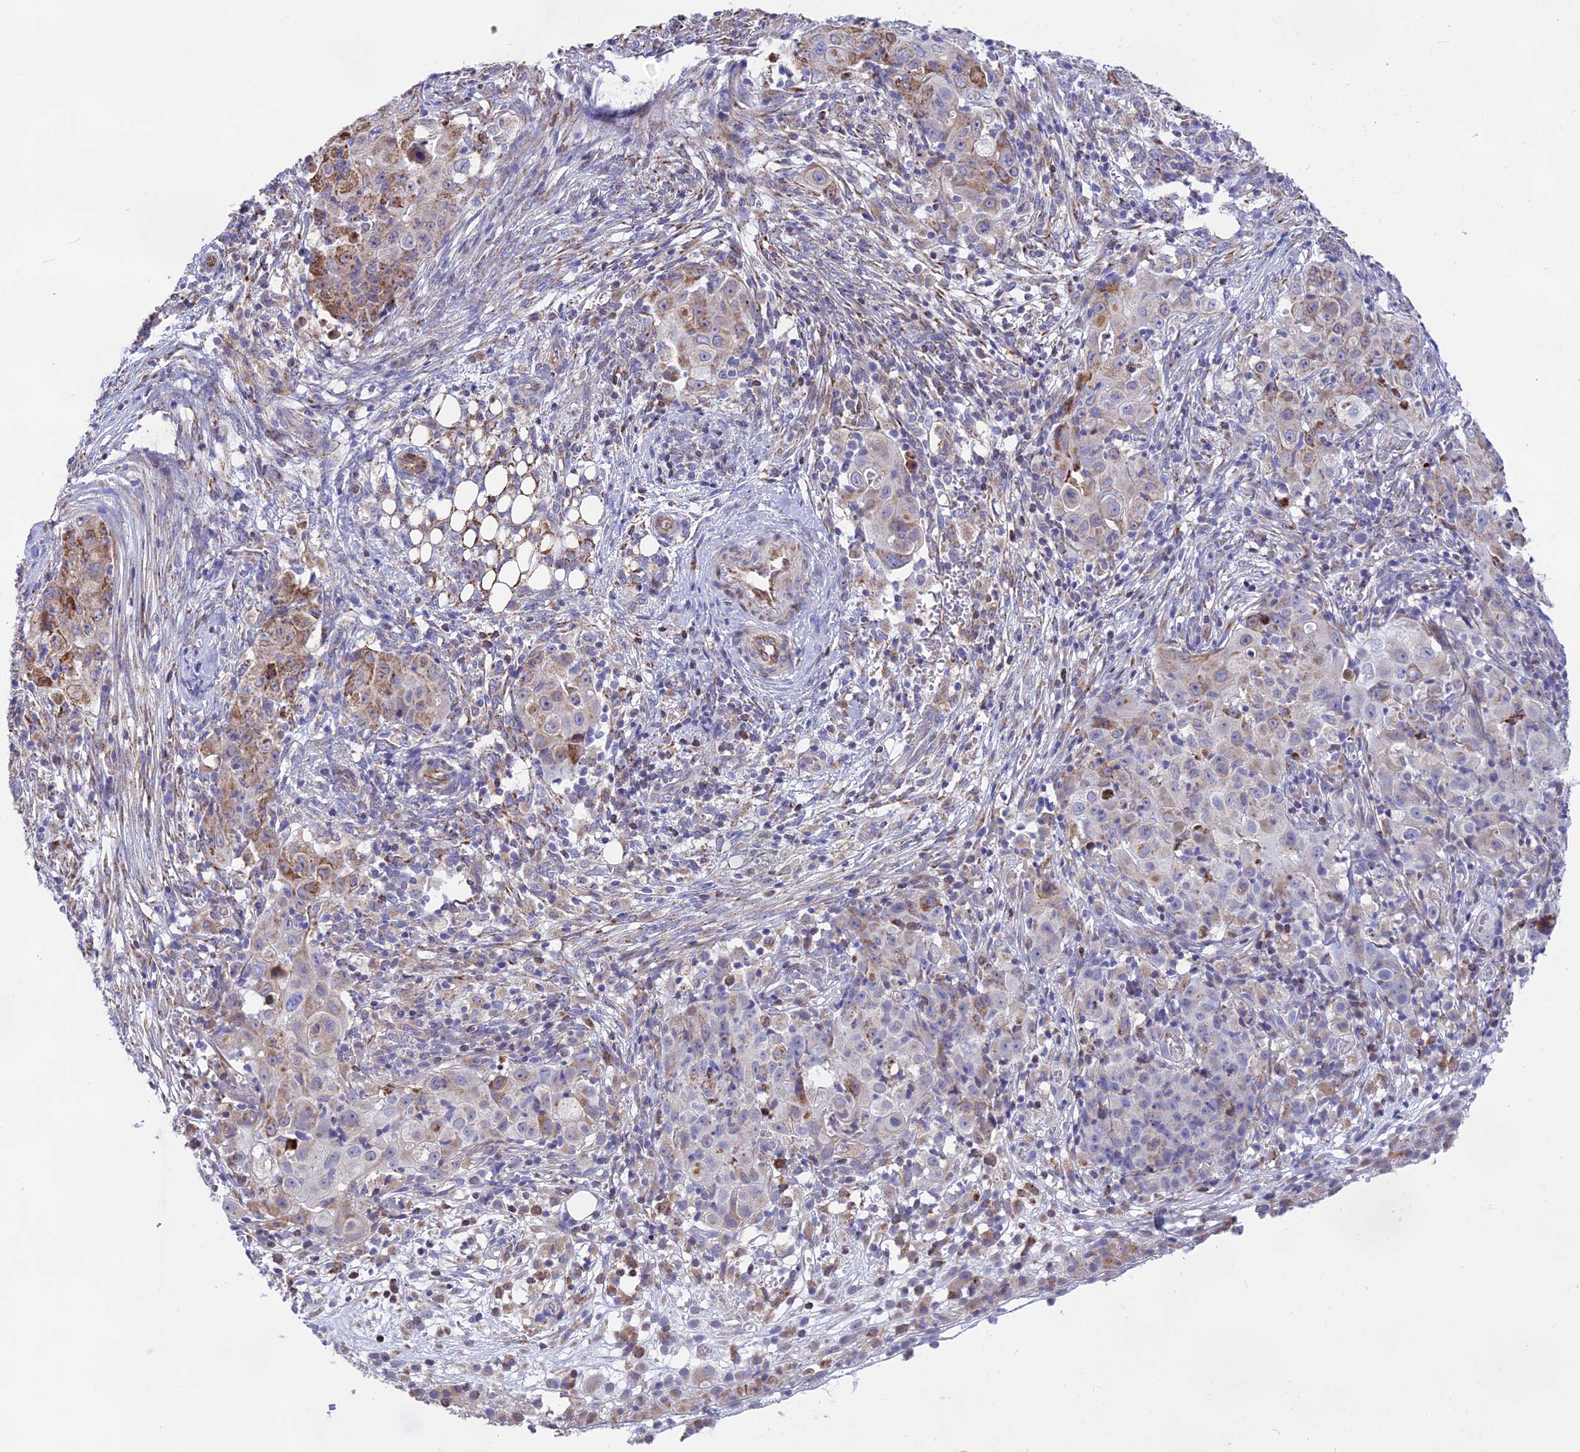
{"staining": {"intensity": "moderate", "quantity": "25%-75%", "location": "cytoplasmic/membranous"}, "tissue": "ovarian cancer", "cell_type": "Tumor cells", "image_type": "cancer", "snomed": [{"axis": "morphology", "description": "Carcinoma, endometroid"}, {"axis": "topography", "description": "Ovary"}], "caption": "Ovarian endometroid carcinoma stained with a brown dye displays moderate cytoplasmic/membranous positive positivity in approximately 25%-75% of tumor cells.", "gene": "DOC2B", "patient": {"sex": "female", "age": 42}}